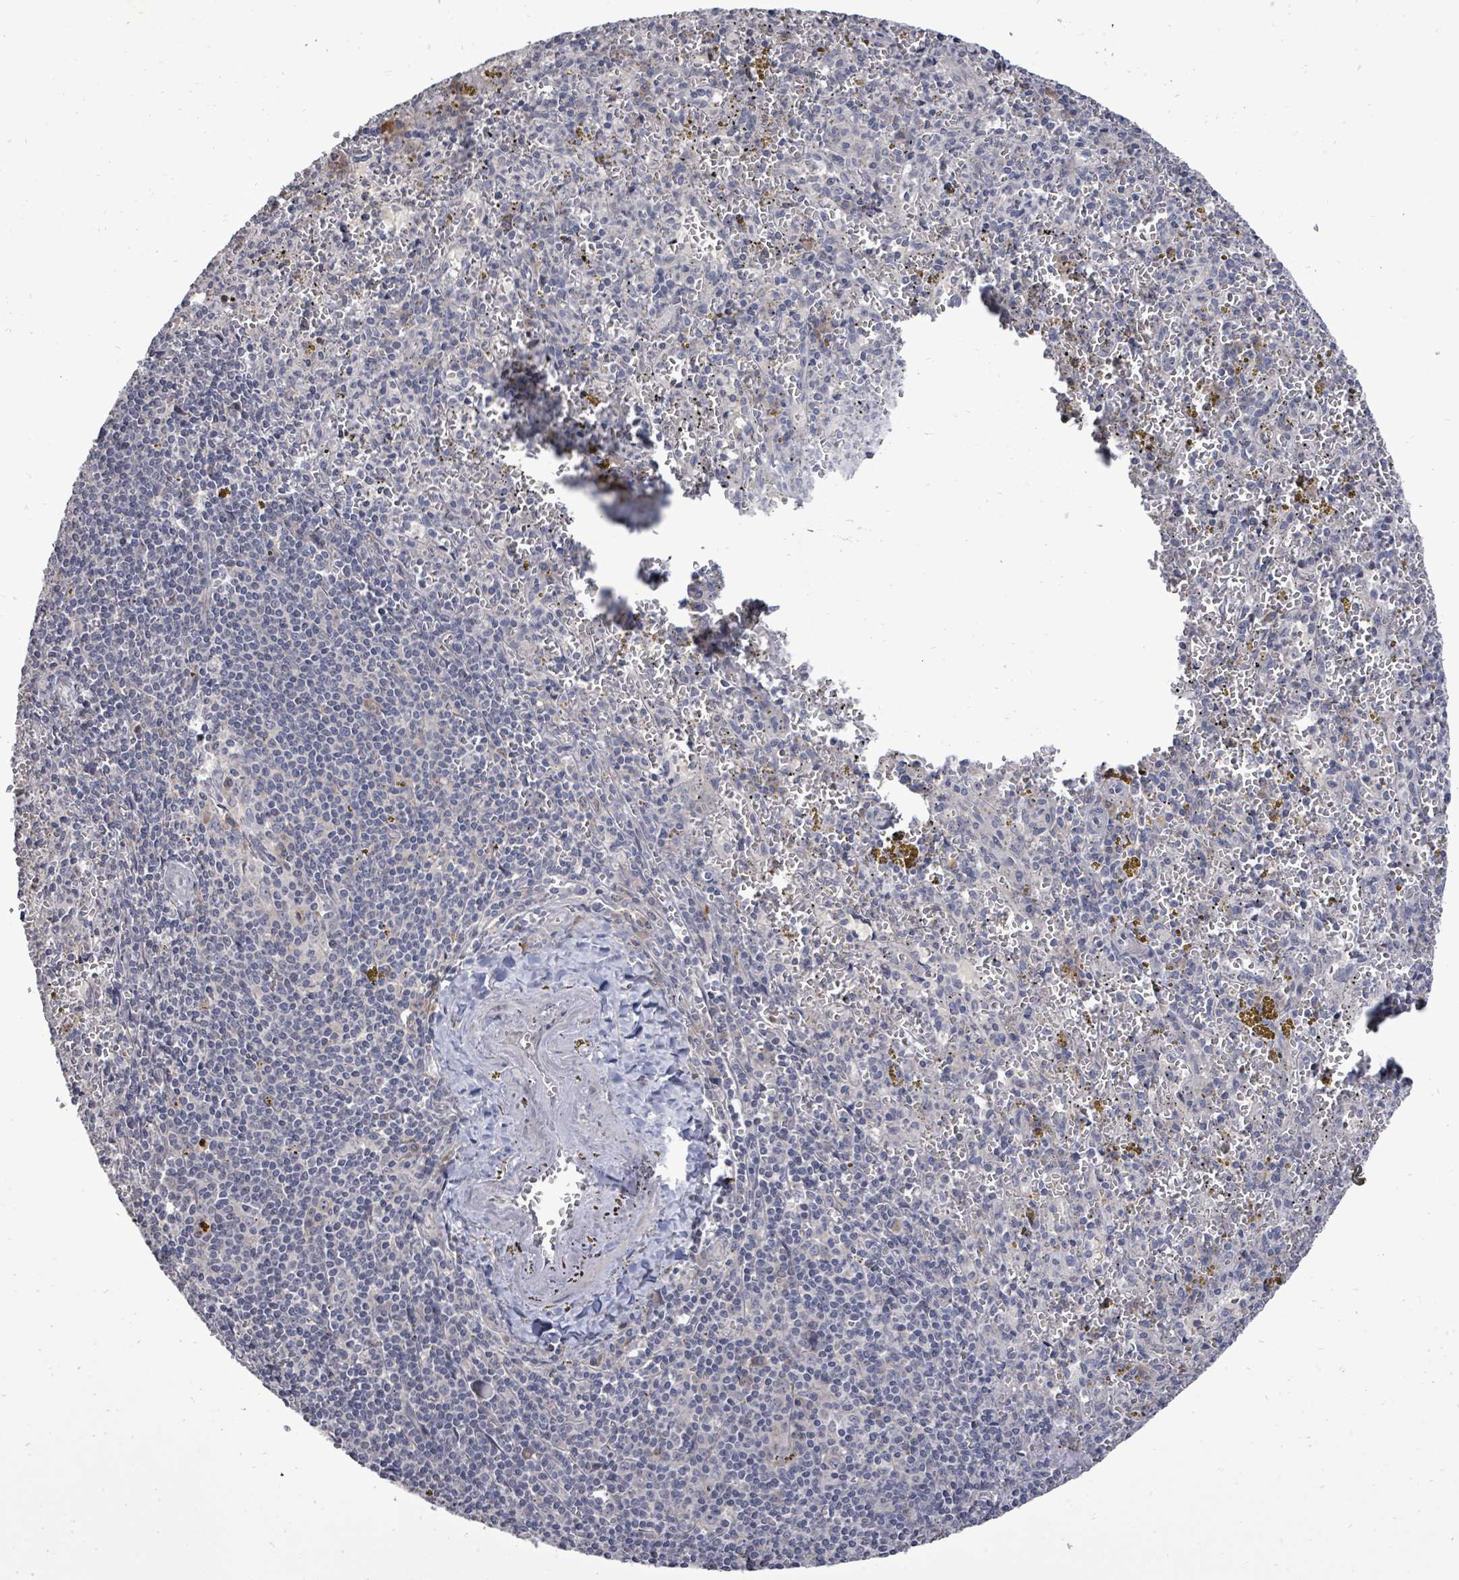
{"staining": {"intensity": "negative", "quantity": "none", "location": "none"}, "tissue": "spleen", "cell_type": "Cells in red pulp", "image_type": "normal", "snomed": [{"axis": "morphology", "description": "Normal tissue, NOS"}, {"axis": "topography", "description": "Spleen"}], "caption": "Cells in red pulp are negative for brown protein staining in normal spleen.", "gene": "POMGNT2", "patient": {"sex": "male", "age": 57}}